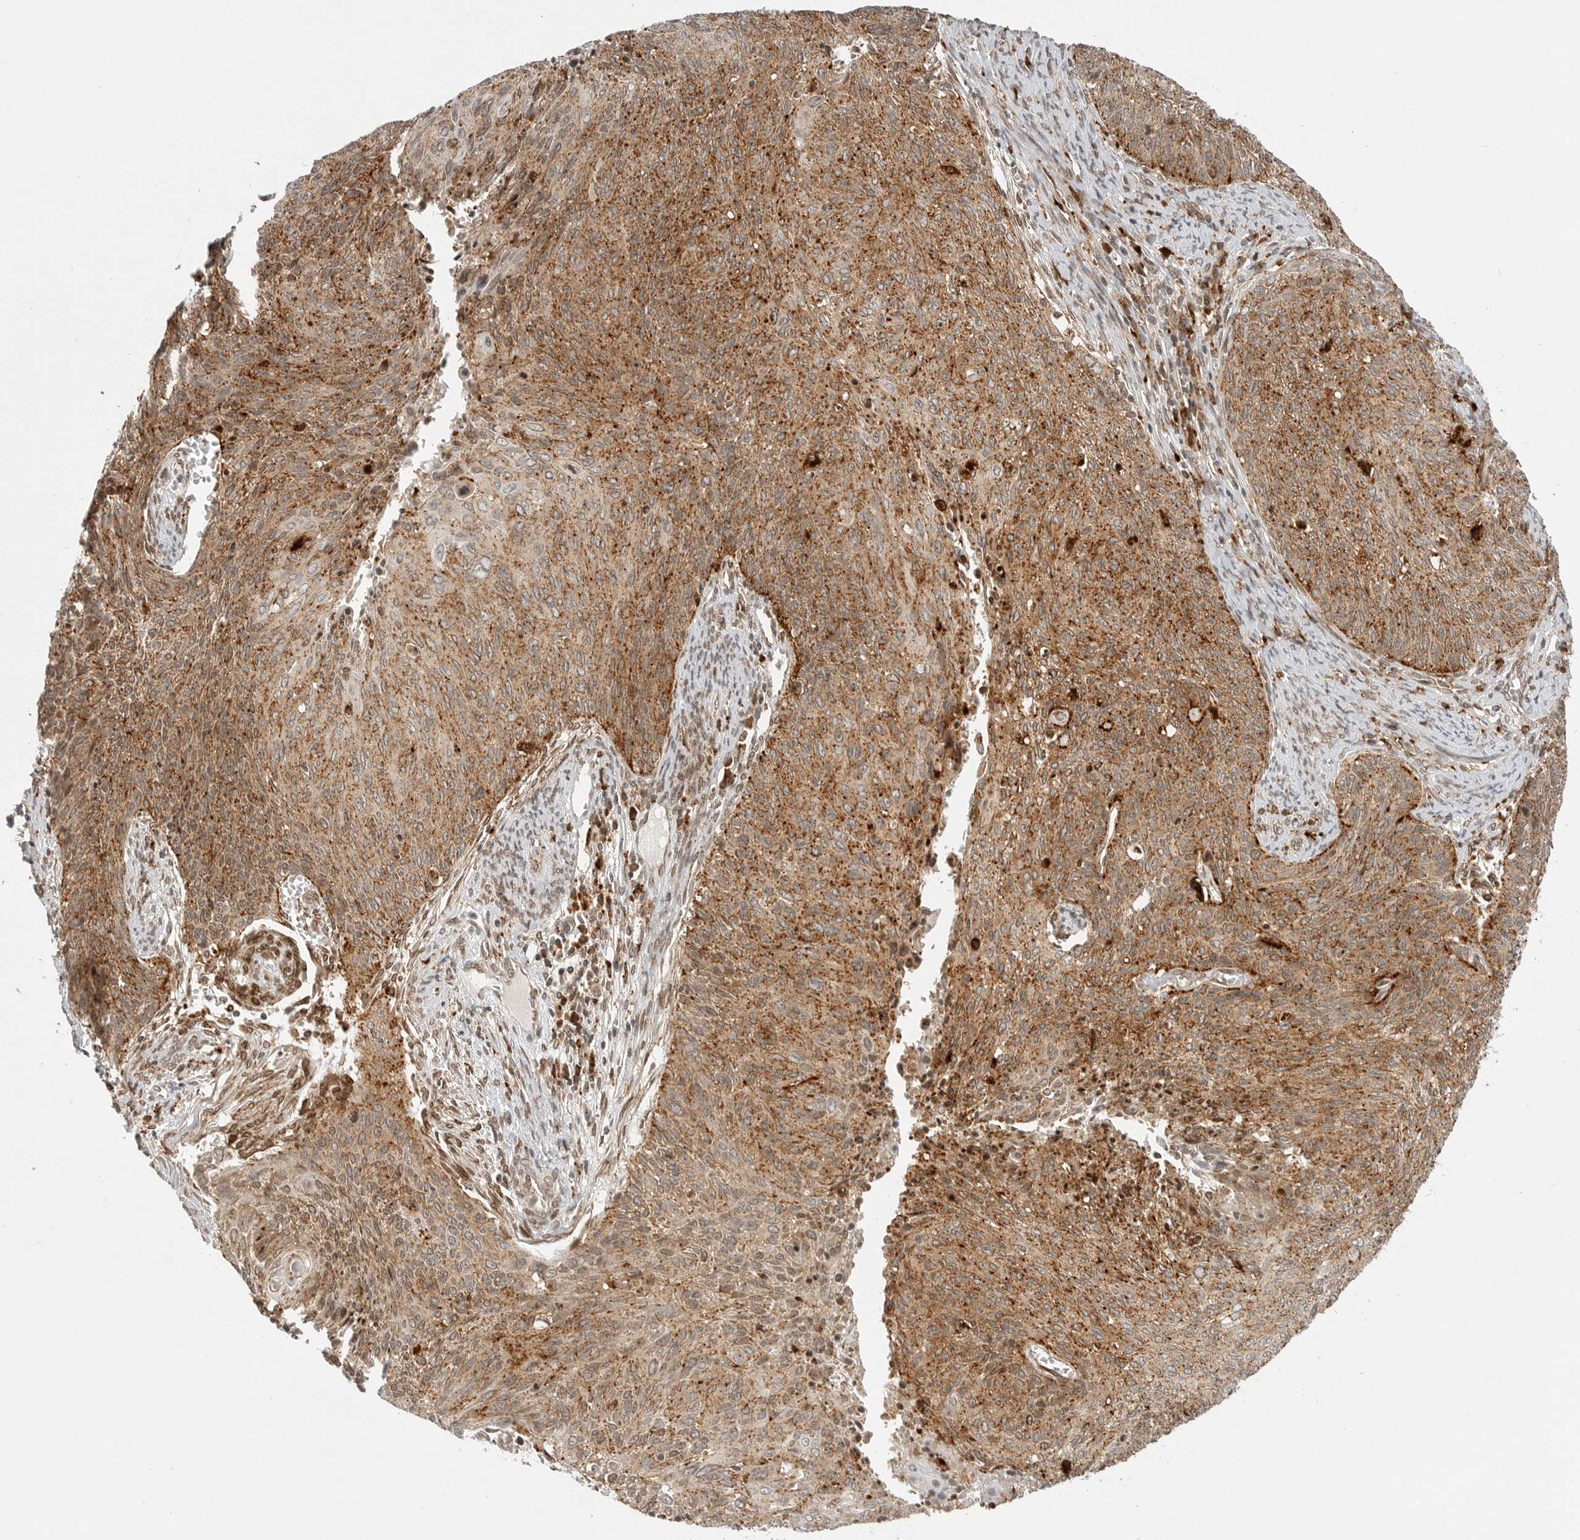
{"staining": {"intensity": "moderate", "quantity": ">75%", "location": "cytoplasmic/membranous"}, "tissue": "cervical cancer", "cell_type": "Tumor cells", "image_type": "cancer", "snomed": [{"axis": "morphology", "description": "Squamous cell carcinoma, NOS"}, {"axis": "topography", "description": "Cervix"}], "caption": "Moderate cytoplasmic/membranous expression is seen in about >75% of tumor cells in squamous cell carcinoma (cervical). Using DAB (3,3'-diaminobenzidine) (brown) and hematoxylin (blue) stains, captured at high magnification using brightfield microscopy.", "gene": "IDUA", "patient": {"sex": "female", "age": 55}}